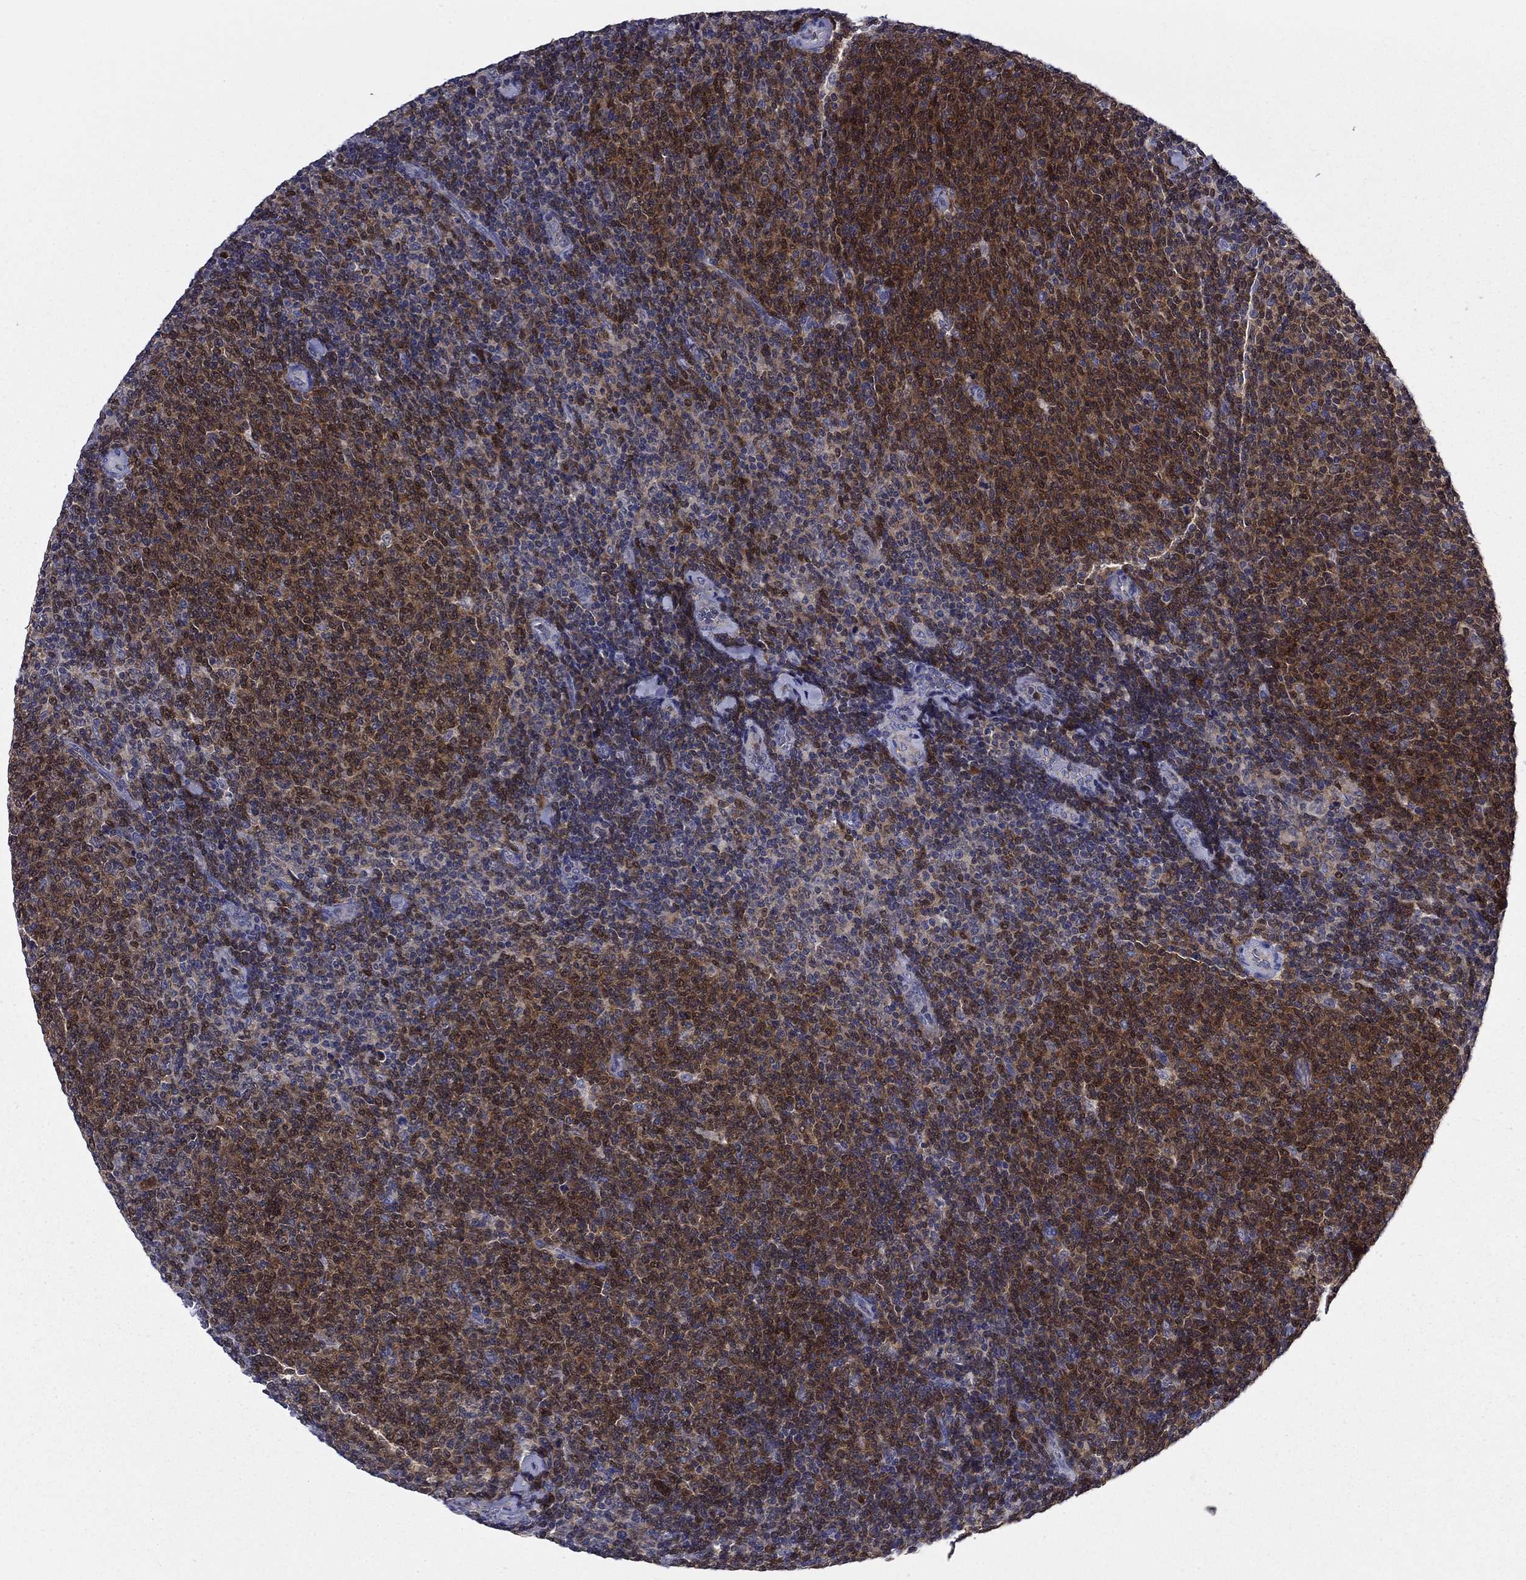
{"staining": {"intensity": "strong", "quantity": "25%-75%", "location": "cytoplasmic/membranous,nuclear"}, "tissue": "lymphoma", "cell_type": "Tumor cells", "image_type": "cancer", "snomed": [{"axis": "morphology", "description": "Malignant lymphoma, non-Hodgkin's type, Low grade"}, {"axis": "topography", "description": "Lymph node"}], "caption": "Protein staining exhibits strong cytoplasmic/membranous and nuclear expression in approximately 25%-75% of tumor cells in lymphoma. (DAB (3,3'-diaminobenzidine) IHC, brown staining for protein, blue staining for nuclei).", "gene": "POU2F2", "patient": {"sex": "male", "age": 52}}